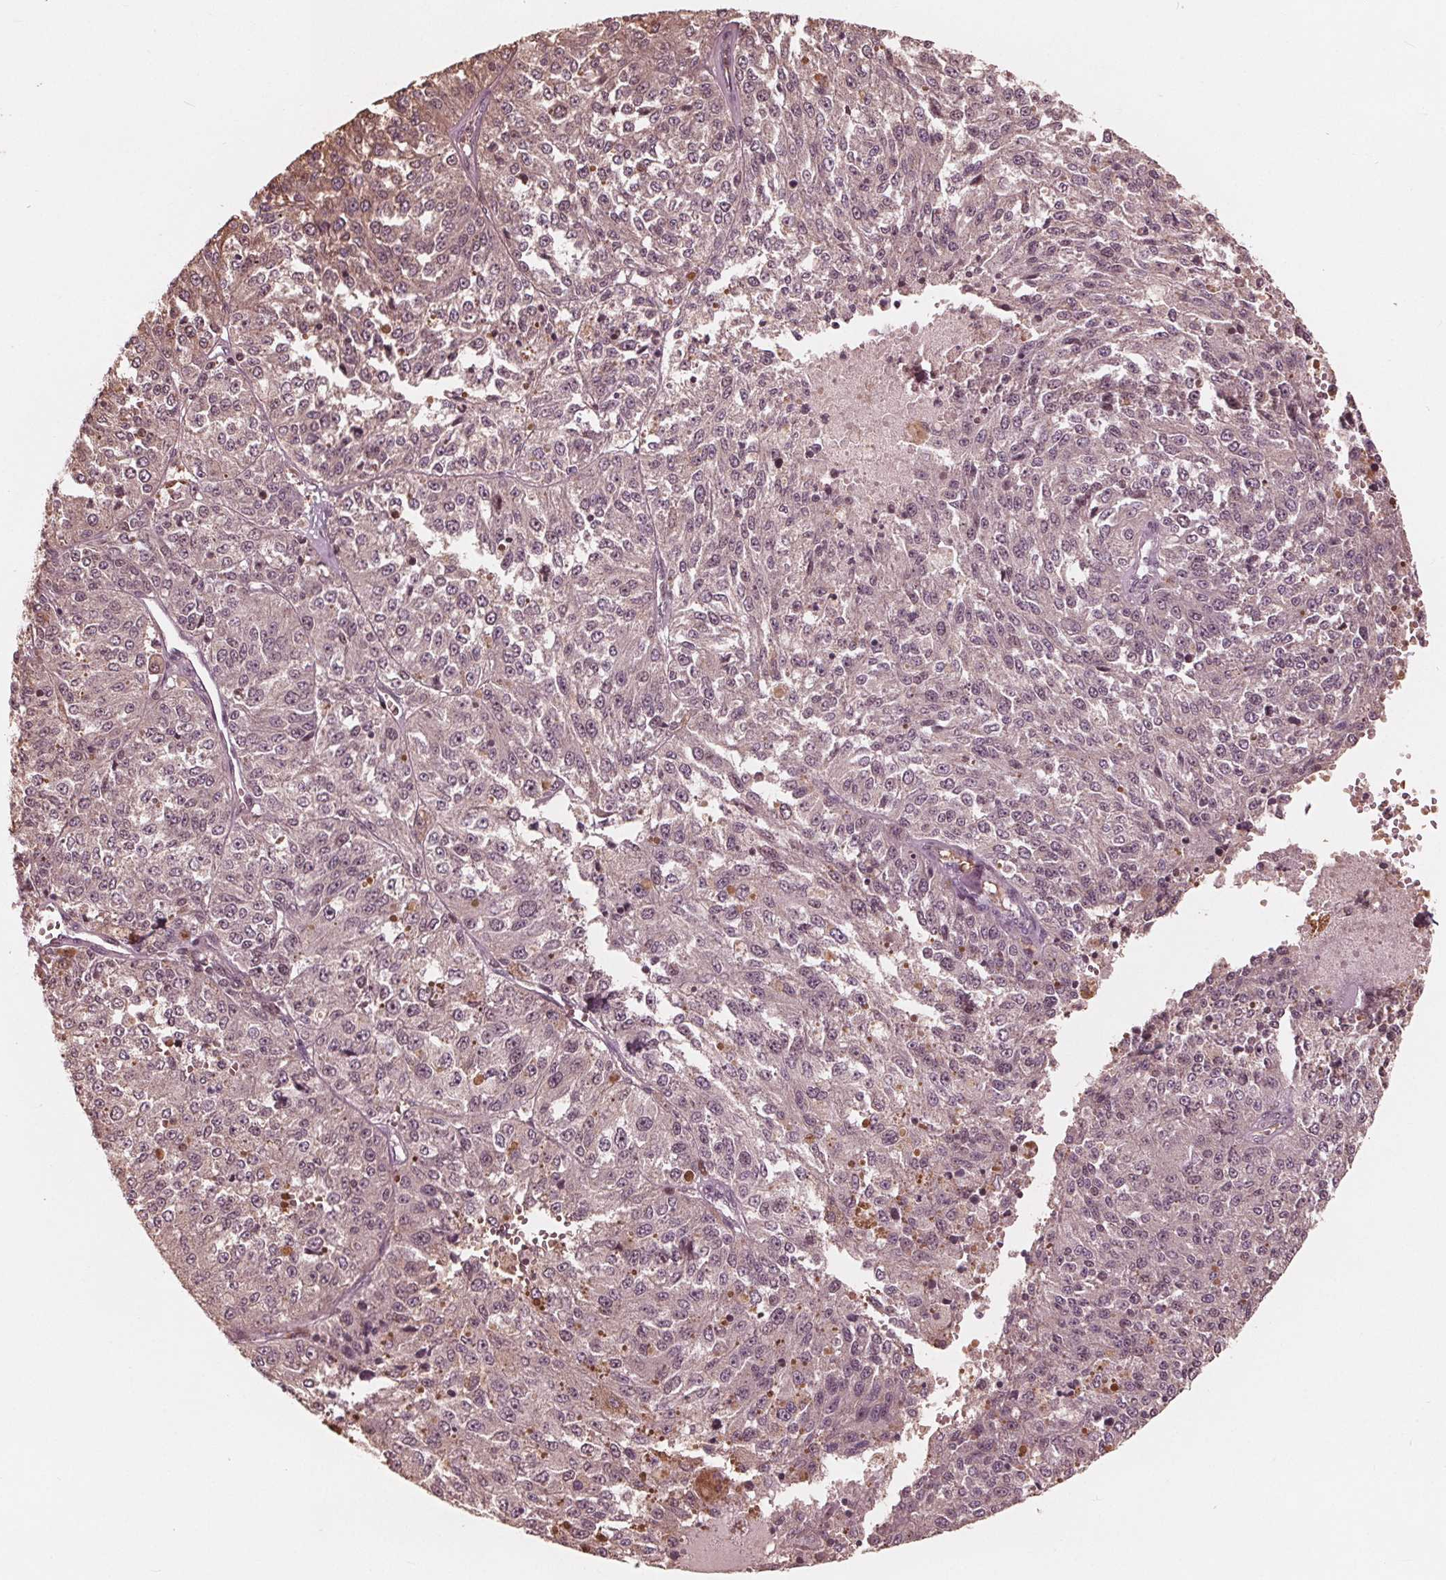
{"staining": {"intensity": "negative", "quantity": "none", "location": "none"}, "tissue": "melanoma", "cell_type": "Tumor cells", "image_type": "cancer", "snomed": [{"axis": "morphology", "description": "Malignant melanoma, Metastatic site"}, {"axis": "topography", "description": "Lymph node"}], "caption": "An IHC photomicrograph of melanoma is shown. There is no staining in tumor cells of melanoma.", "gene": "HIRIP3", "patient": {"sex": "female", "age": 64}}